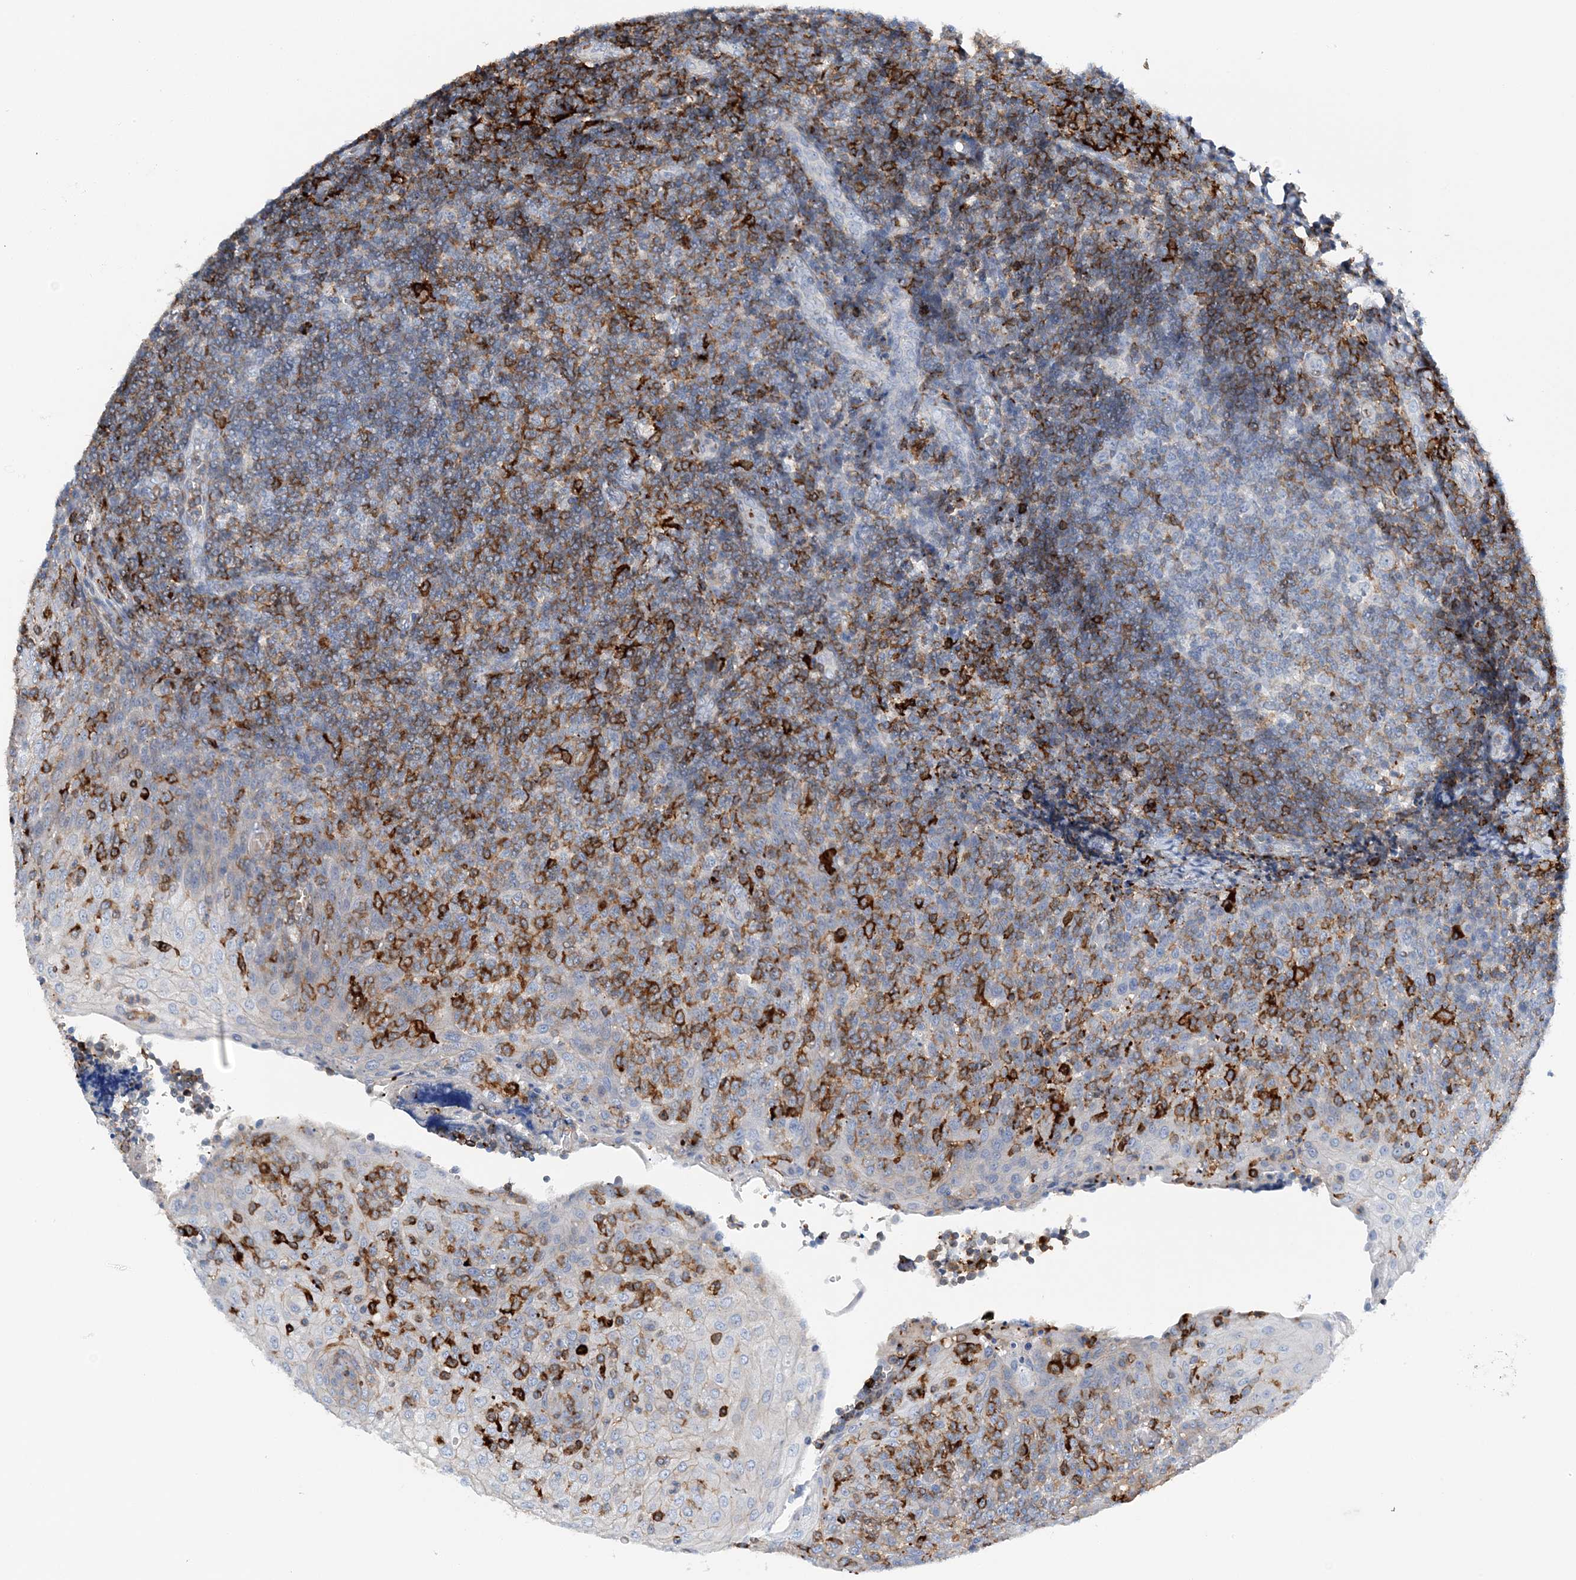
{"staining": {"intensity": "moderate", "quantity": "<25%", "location": "cytoplasmic/membranous"}, "tissue": "tonsil", "cell_type": "Germinal center cells", "image_type": "normal", "snomed": [{"axis": "morphology", "description": "Normal tissue, NOS"}, {"axis": "topography", "description": "Tonsil"}], "caption": "Immunohistochemical staining of benign human tonsil shows moderate cytoplasmic/membranous protein expression in approximately <25% of germinal center cells.", "gene": "PRMT9", "patient": {"sex": "female", "age": 19}}